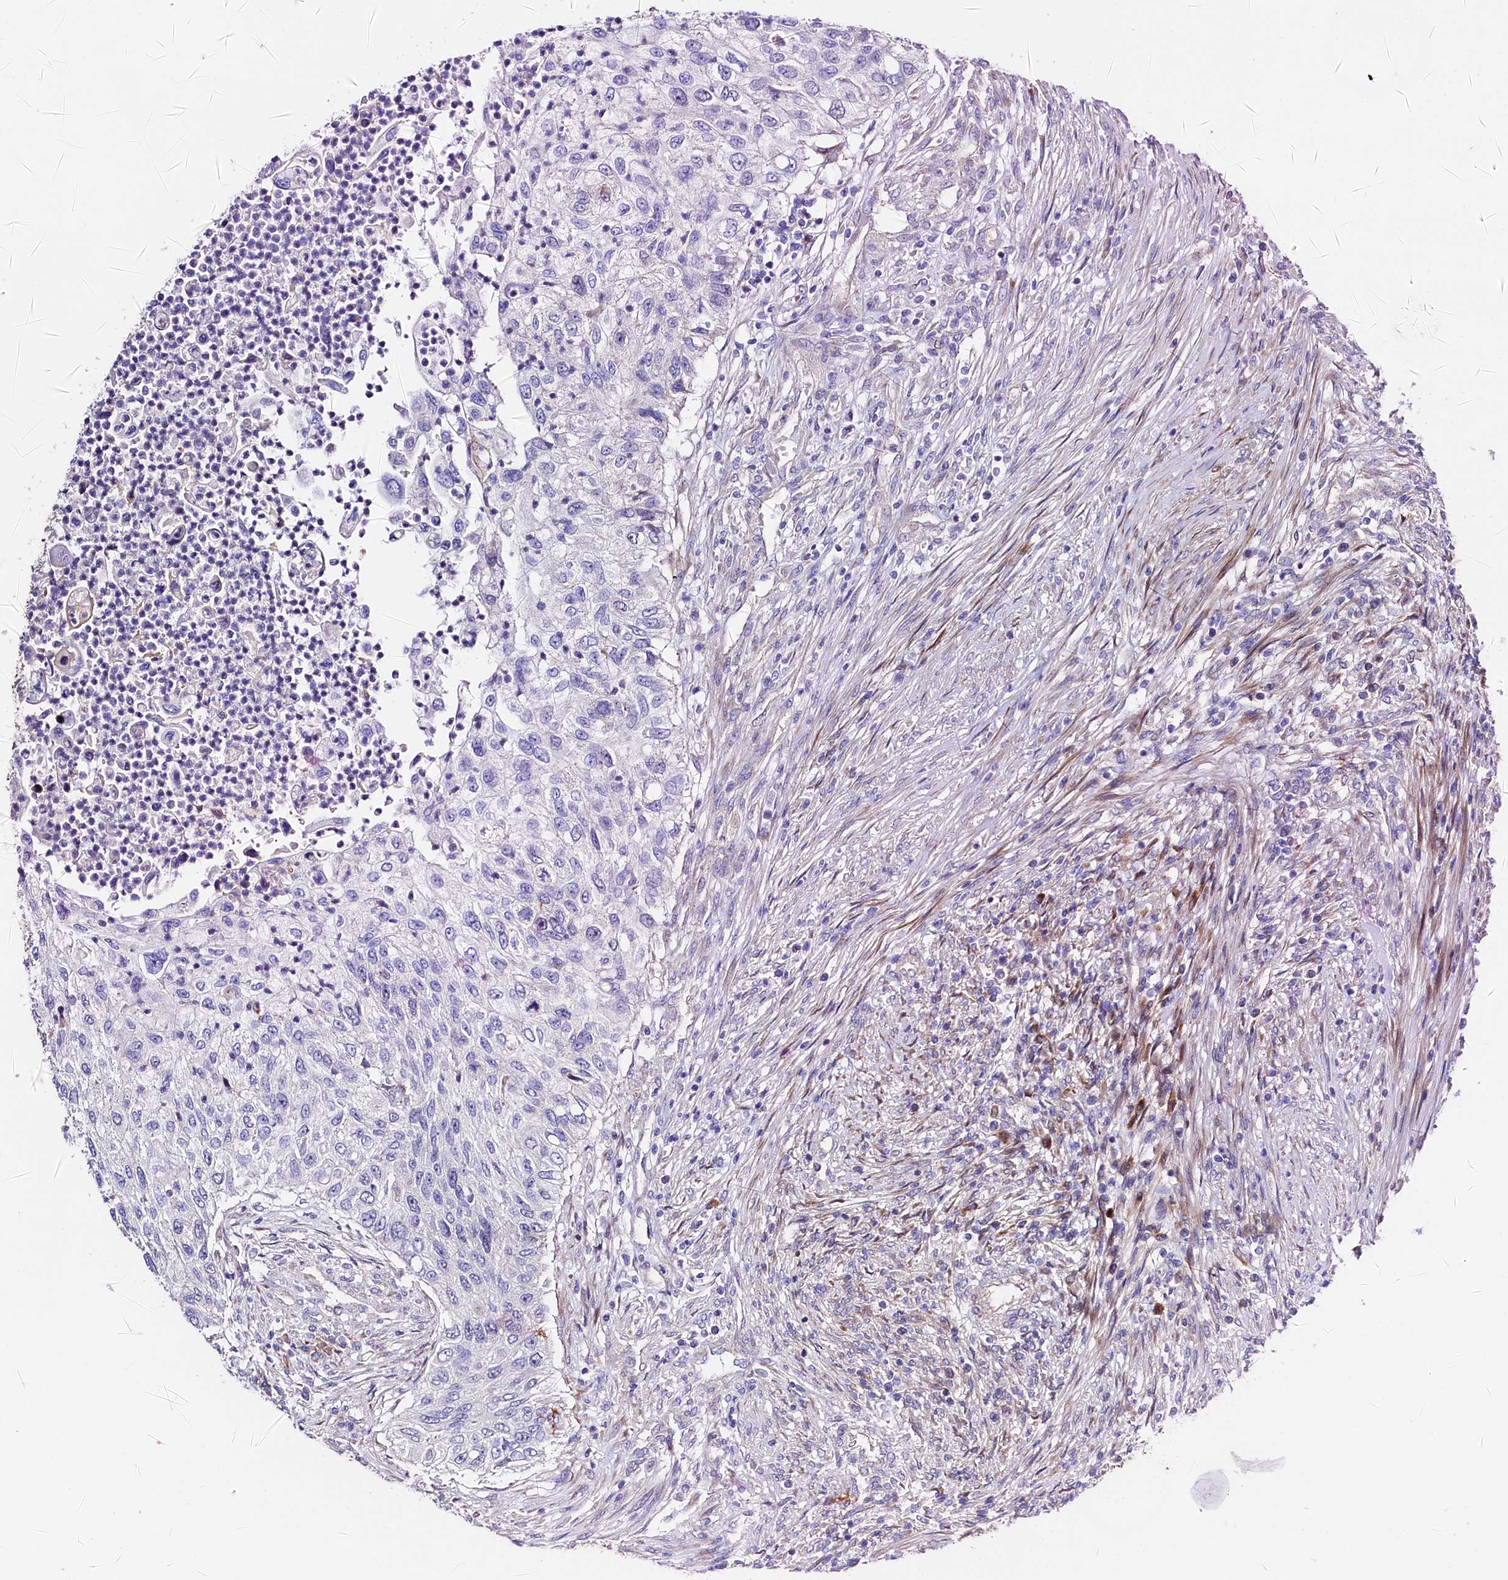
{"staining": {"intensity": "negative", "quantity": "none", "location": "none"}, "tissue": "urothelial cancer", "cell_type": "Tumor cells", "image_type": "cancer", "snomed": [{"axis": "morphology", "description": "Urothelial carcinoma, High grade"}, {"axis": "topography", "description": "Urinary bladder"}], "caption": "Immunohistochemistry (IHC) photomicrograph of human urothelial cancer stained for a protein (brown), which demonstrates no expression in tumor cells.", "gene": "WNT8A", "patient": {"sex": "female", "age": 60}}